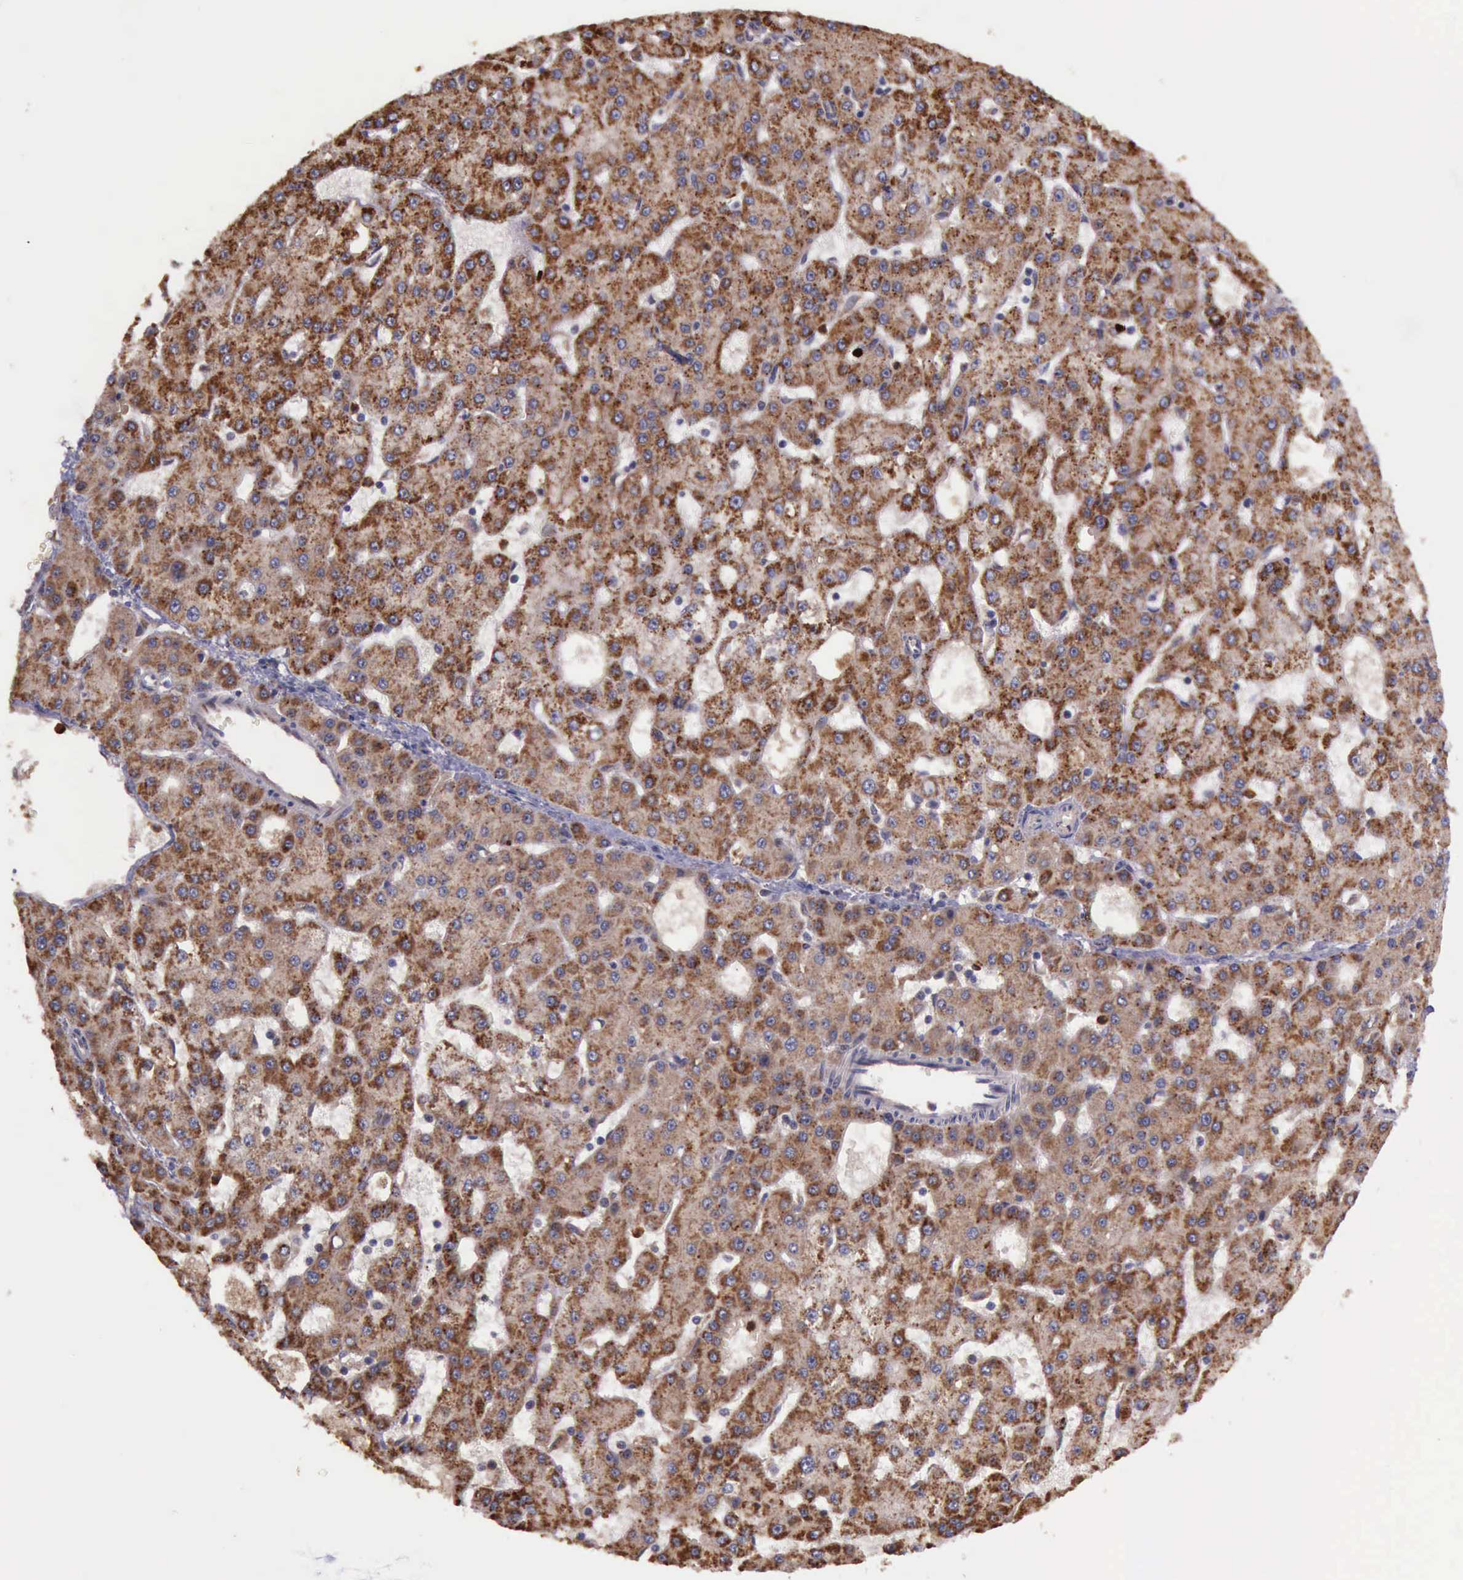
{"staining": {"intensity": "moderate", "quantity": ">75%", "location": "cytoplasmic/membranous"}, "tissue": "liver cancer", "cell_type": "Tumor cells", "image_type": "cancer", "snomed": [{"axis": "morphology", "description": "Carcinoma, Hepatocellular, NOS"}, {"axis": "topography", "description": "Liver"}], "caption": "Immunohistochemical staining of human liver cancer displays medium levels of moderate cytoplasmic/membranous positivity in about >75% of tumor cells. (brown staining indicates protein expression, while blue staining denotes nuclei).", "gene": "ARMCX3", "patient": {"sex": "male", "age": 47}}